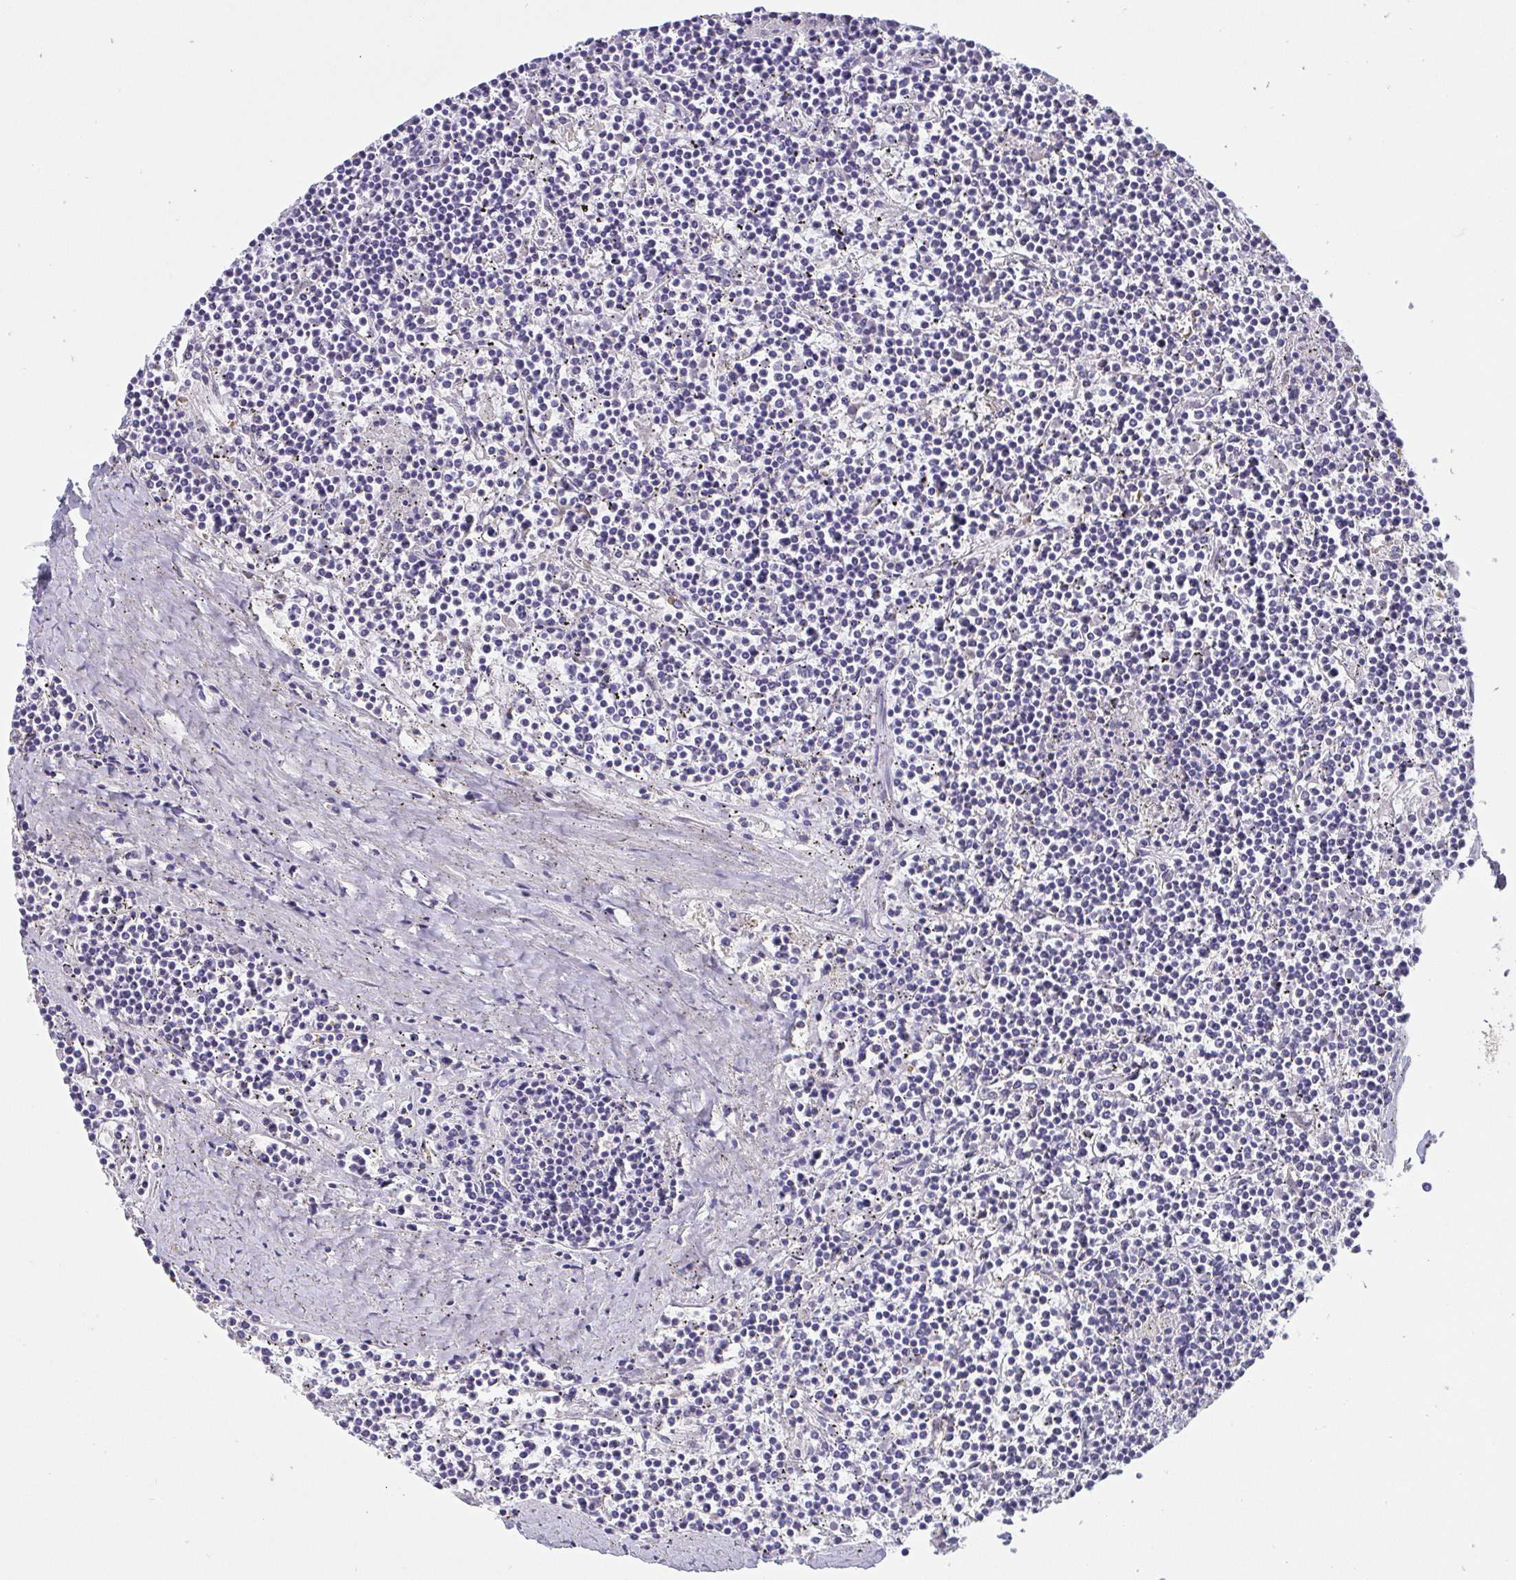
{"staining": {"intensity": "negative", "quantity": "none", "location": "none"}, "tissue": "lymphoma", "cell_type": "Tumor cells", "image_type": "cancer", "snomed": [{"axis": "morphology", "description": "Malignant lymphoma, non-Hodgkin's type, Low grade"}, {"axis": "topography", "description": "Spleen"}], "caption": "Malignant lymphoma, non-Hodgkin's type (low-grade) was stained to show a protein in brown. There is no significant positivity in tumor cells. (Immunohistochemistry, brightfield microscopy, high magnification).", "gene": "IDH1", "patient": {"sex": "female", "age": 19}}